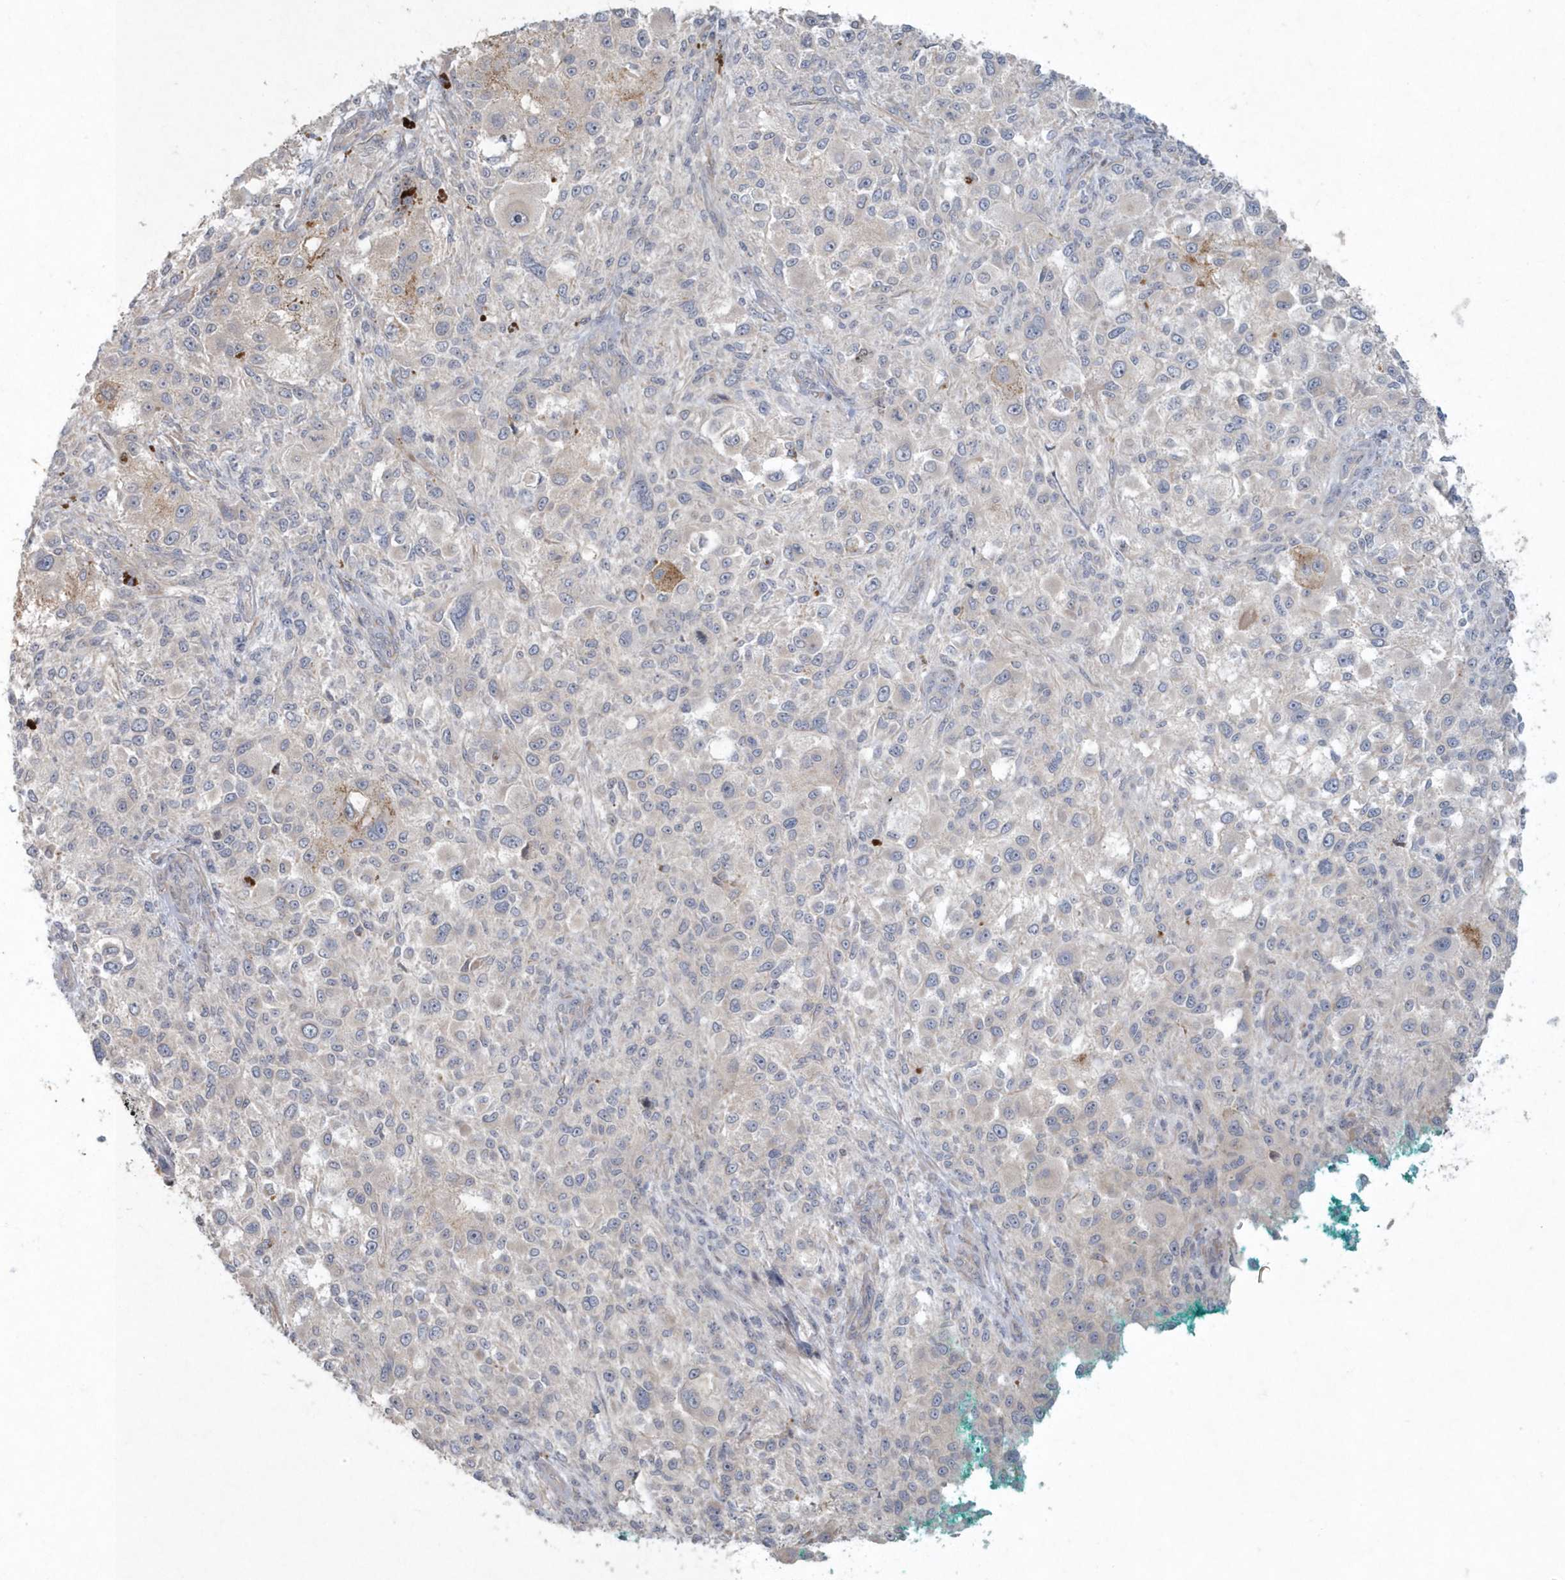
{"staining": {"intensity": "negative", "quantity": "none", "location": "none"}, "tissue": "melanoma", "cell_type": "Tumor cells", "image_type": "cancer", "snomed": [{"axis": "morphology", "description": "Necrosis, NOS"}, {"axis": "morphology", "description": "Malignant melanoma, NOS"}, {"axis": "topography", "description": "Skin"}], "caption": "There is no significant expression in tumor cells of melanoma.", "gene": "ARHGEF38", "patient": {"sex": "female", "age": 87}}